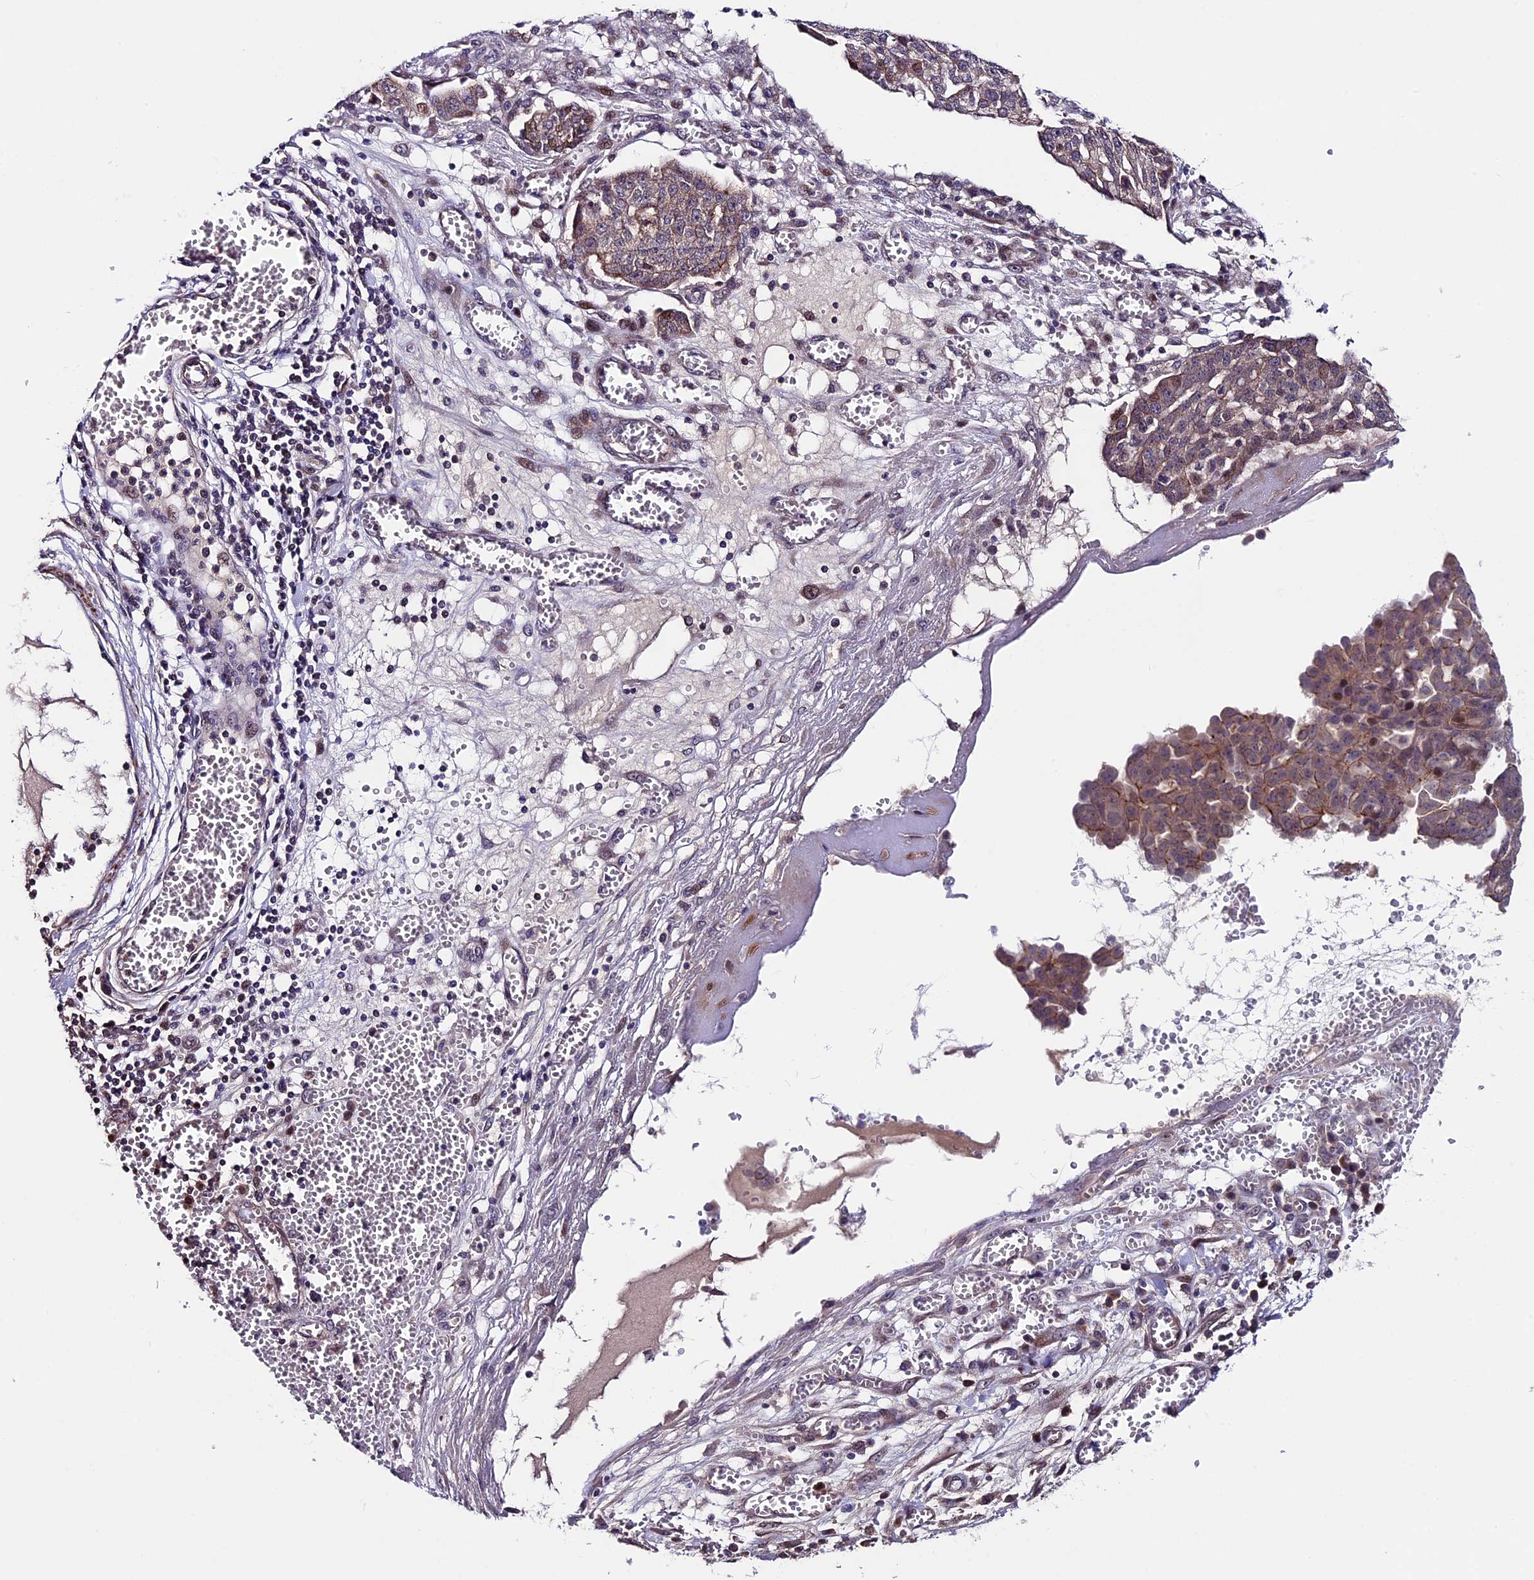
{"staining": {"intensity": "moderate", "quantity": "<25%", "location": "cytoplasmic/membranous"}, "tissue": "ovarian cancer", "cell_type": "Tumor cells", "image_type": "cancer", "snomed": [{"axis": "morphology", "description": "Cystadenocarcinoma, serous, NOS"}, {"axis": "topography", "description": "Soft tissue"}, {"axis": "topography", "description": "Ovary"}], "caption": "Brown immunohistochemical staining in ovarian cancer (serous cystadenocarcinoma) reveals moderate cytoplasmic/membranous positivity in about <25% of tumor cells.", "gene": "SIPA1L3", "patient": {"sex": "female", "age": 57}}